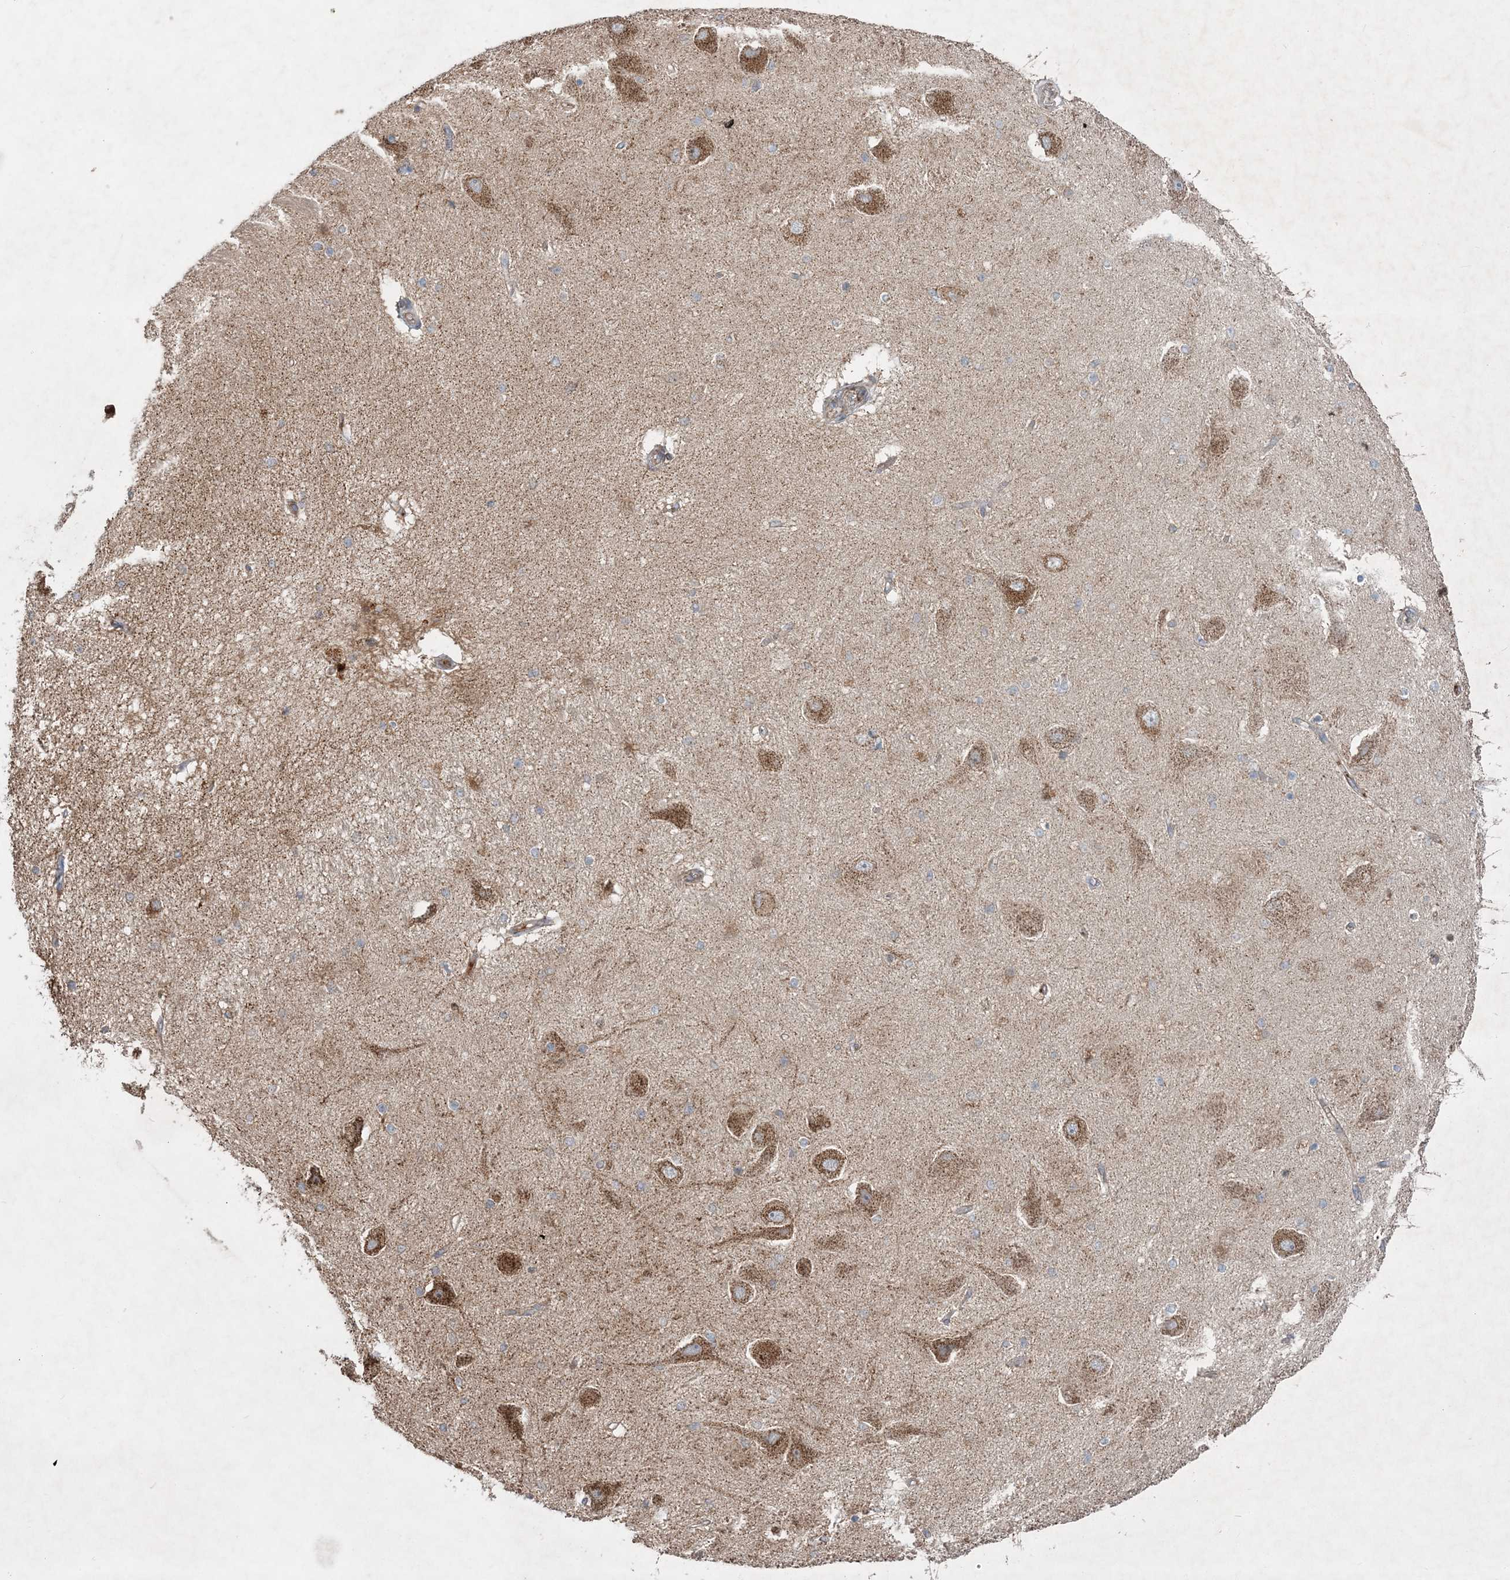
{"staining": {"intensity": "weak", "quantity": "<25%", "location": "cytoplasmic/membranous"}, "tissue": "hippocampus", "cell_type": "Glial cells", "image_type": "normal", "snomed": [{"axis": "morphology", "description": "Normal tissue, NOS"}, {"axis": "topography", "description": "Hippocampus"}], "caption": "This is an IHC image of benign human hippocampus. There is no positivity in glial cells.", "gene": "LRPPRC", "patient": {"sex": "female", "age": 54}}